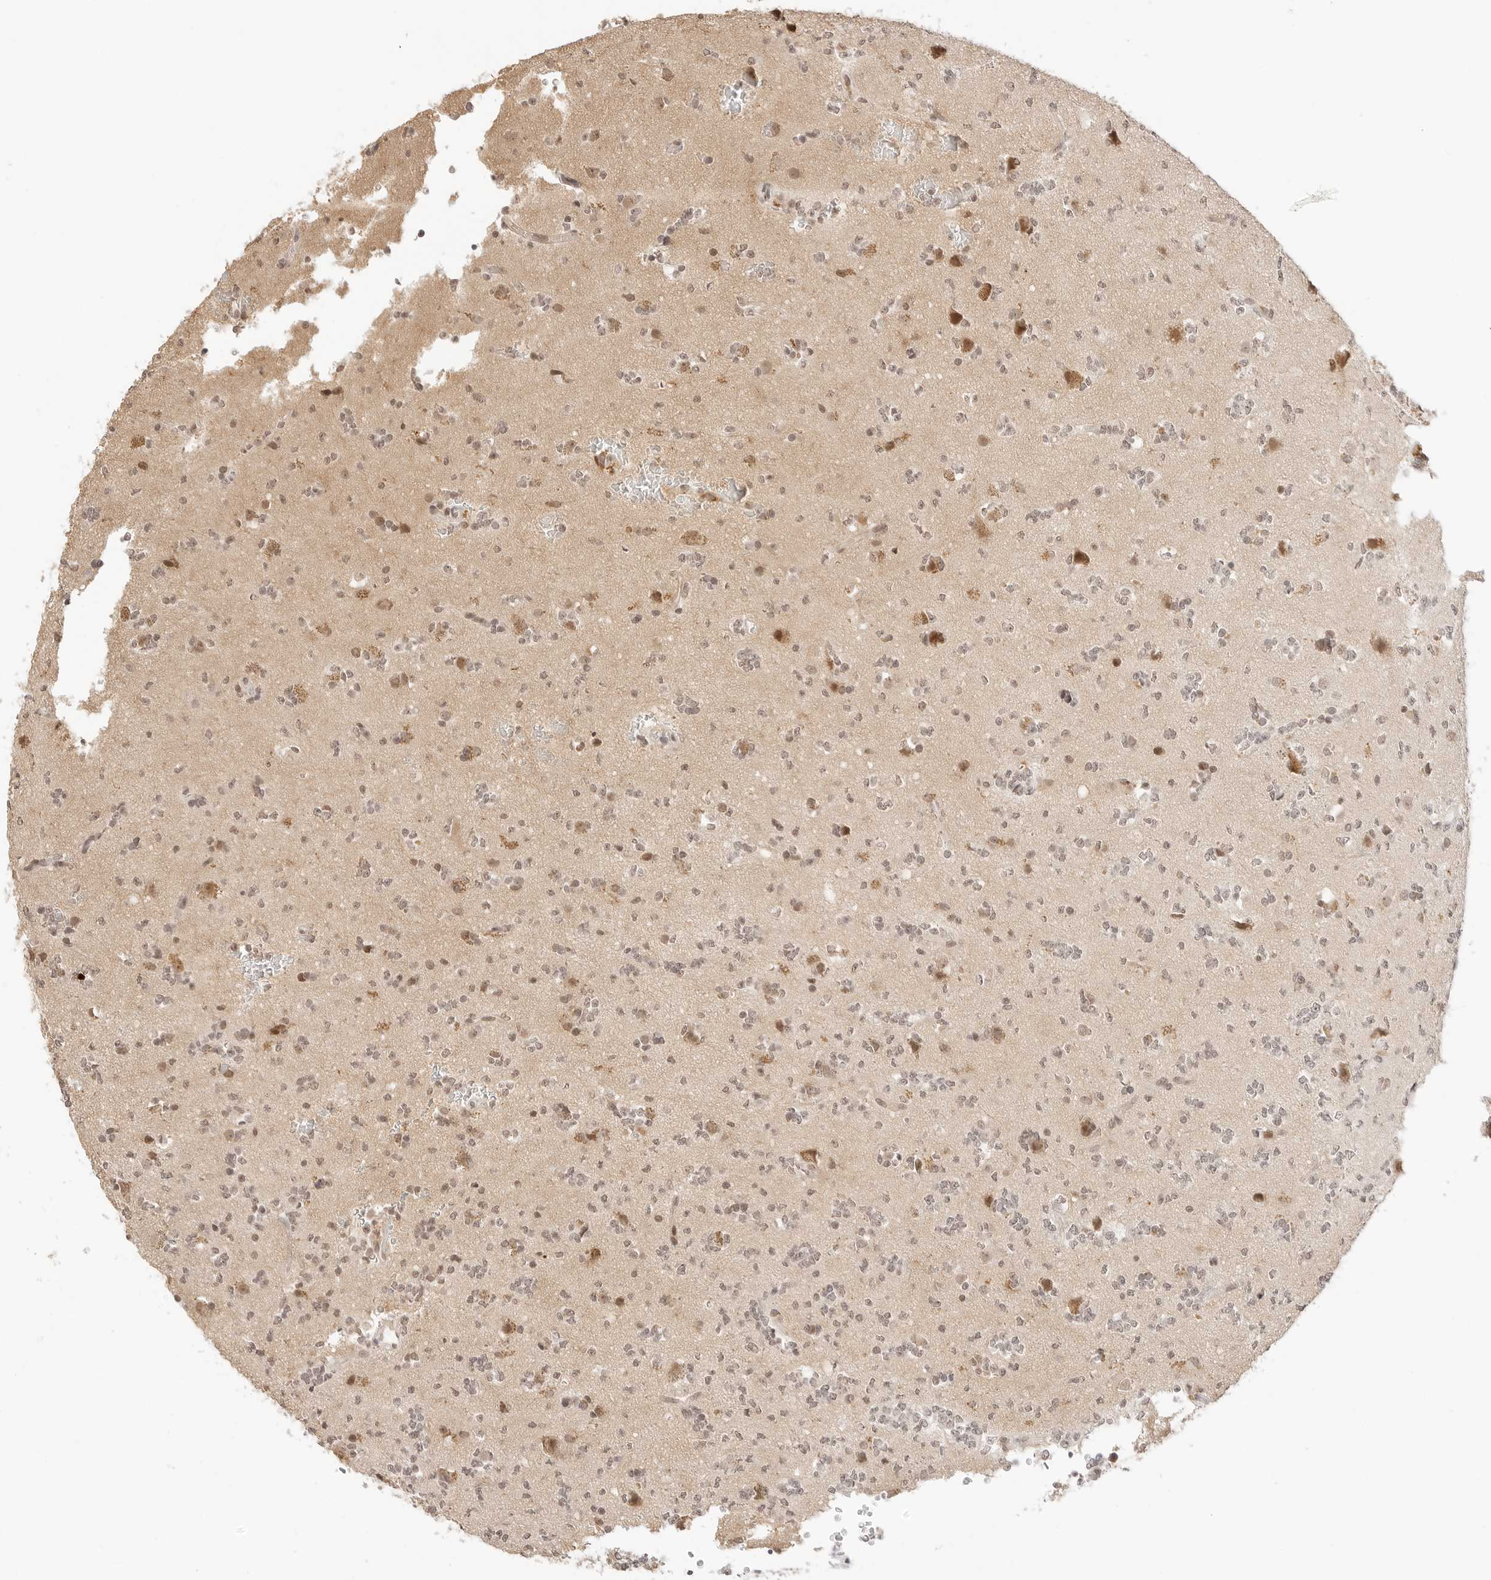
{"staining": {"intensity": "weak", "quantity": ">75%", "location": "nuclear"}, "tissue": "glioma", "cell_type": "Tumor cells", "image_type": "cancer", "snomed": [{"axis": "morphology", "description": "Glioma, malignant, High grade"}, {"axis": "topography", "description": "Brain"}], "caption": "Weak nuclear staining is present in approximately >75% of tumor cells in malignant high-grade glioma.", "gene": "SEPTIN4", "patient": {"sex": "female", "age": 62}}